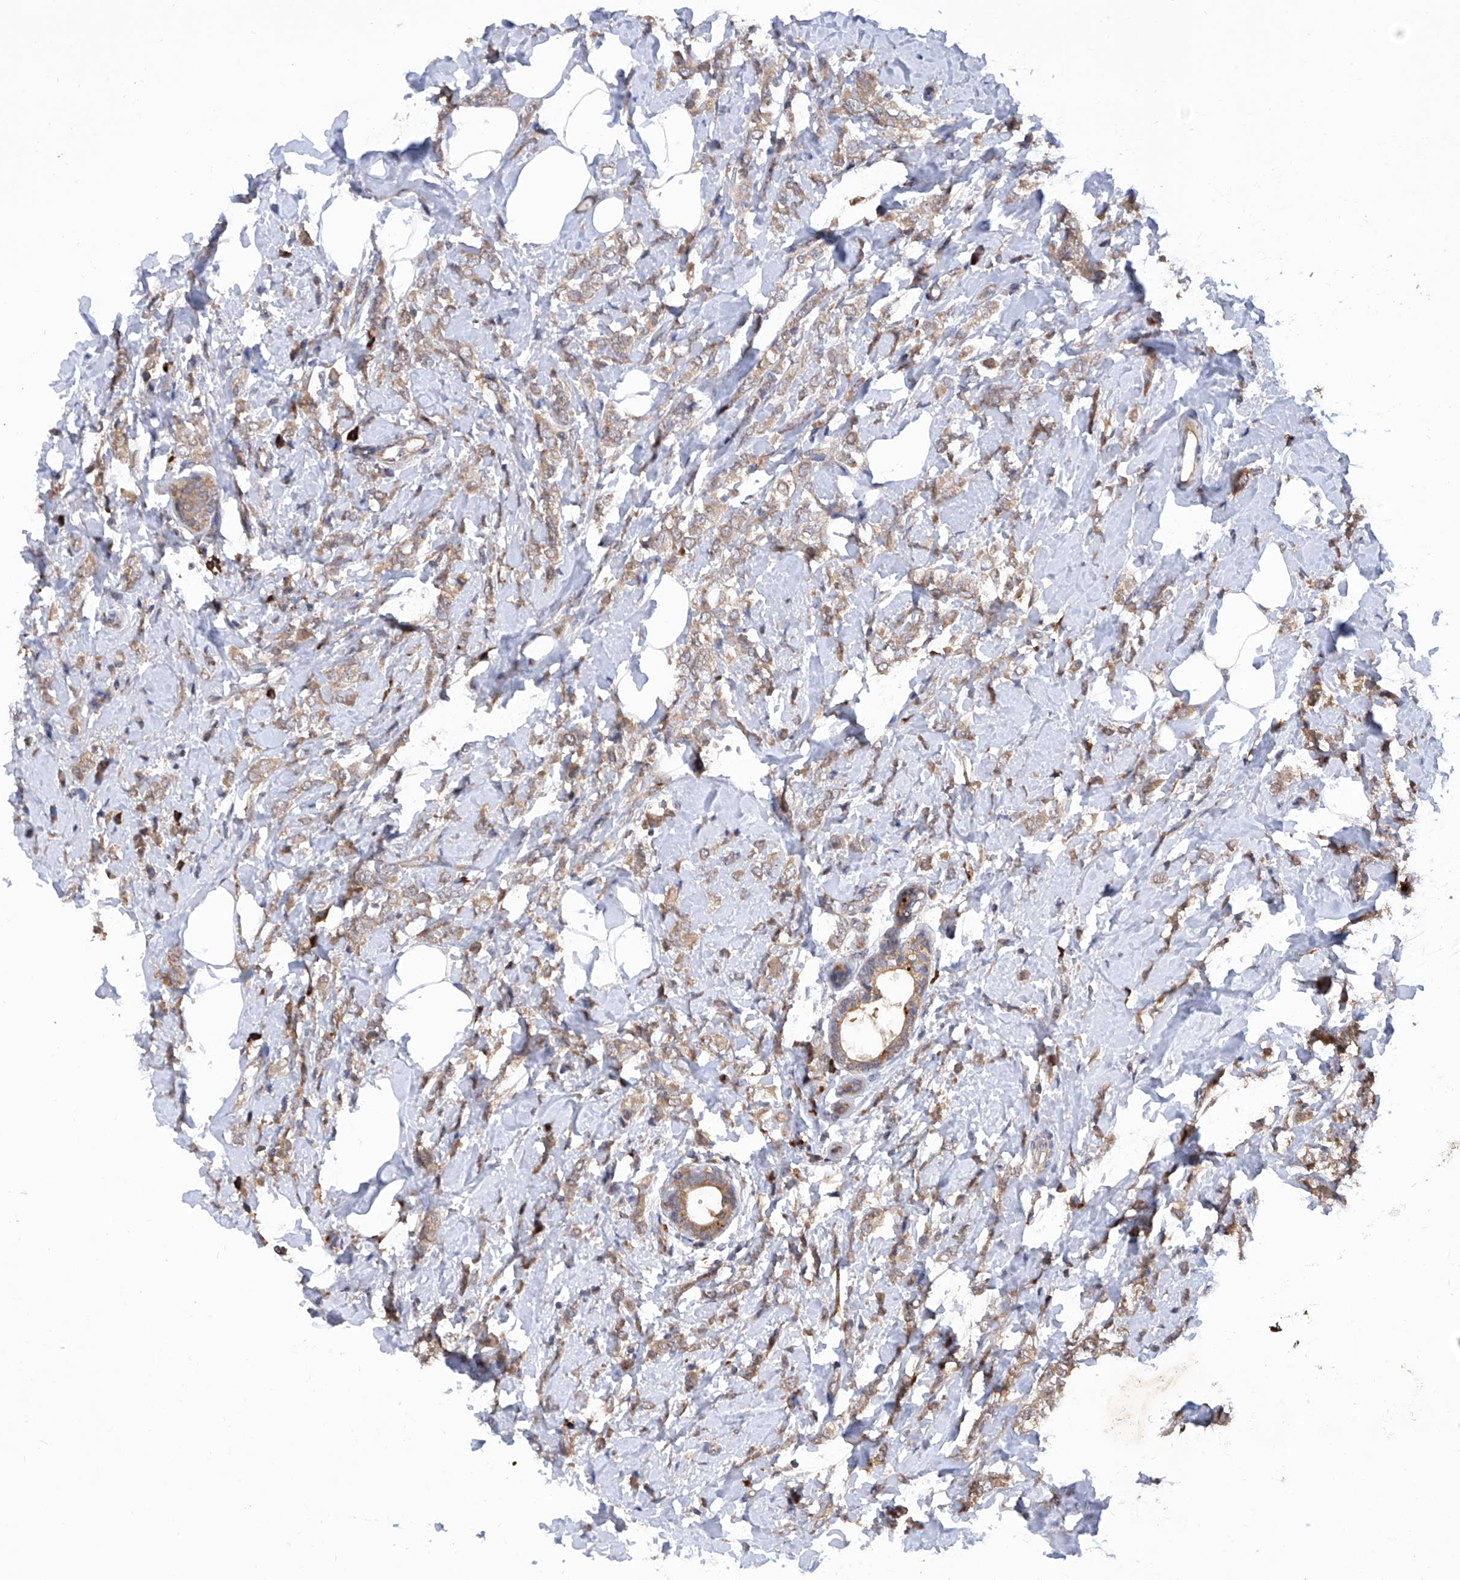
{"staining": {"intensity": "moderate", "quantity": ">75%", "location": "cytoplasmic/membranous"}, "tissue": "breast cancer", "cell_type": "Tumor cells", "image_type": "cancer", "snomed": [{"axis": "morphology", "description": "Lobular carcinoma"}, {"axis": "topography", "description": "Breast"}], "caption": "Lobular carcinoma (breast) tissue shows moderate cytoplasmic/membranous staining in about >75% of tumor cells, visualized by immunohistochemistry. (DAB IHC with brightfield microscopy, high magnification).", "gene": "USP45", "patient": {"sex": "female", "age": 47}}